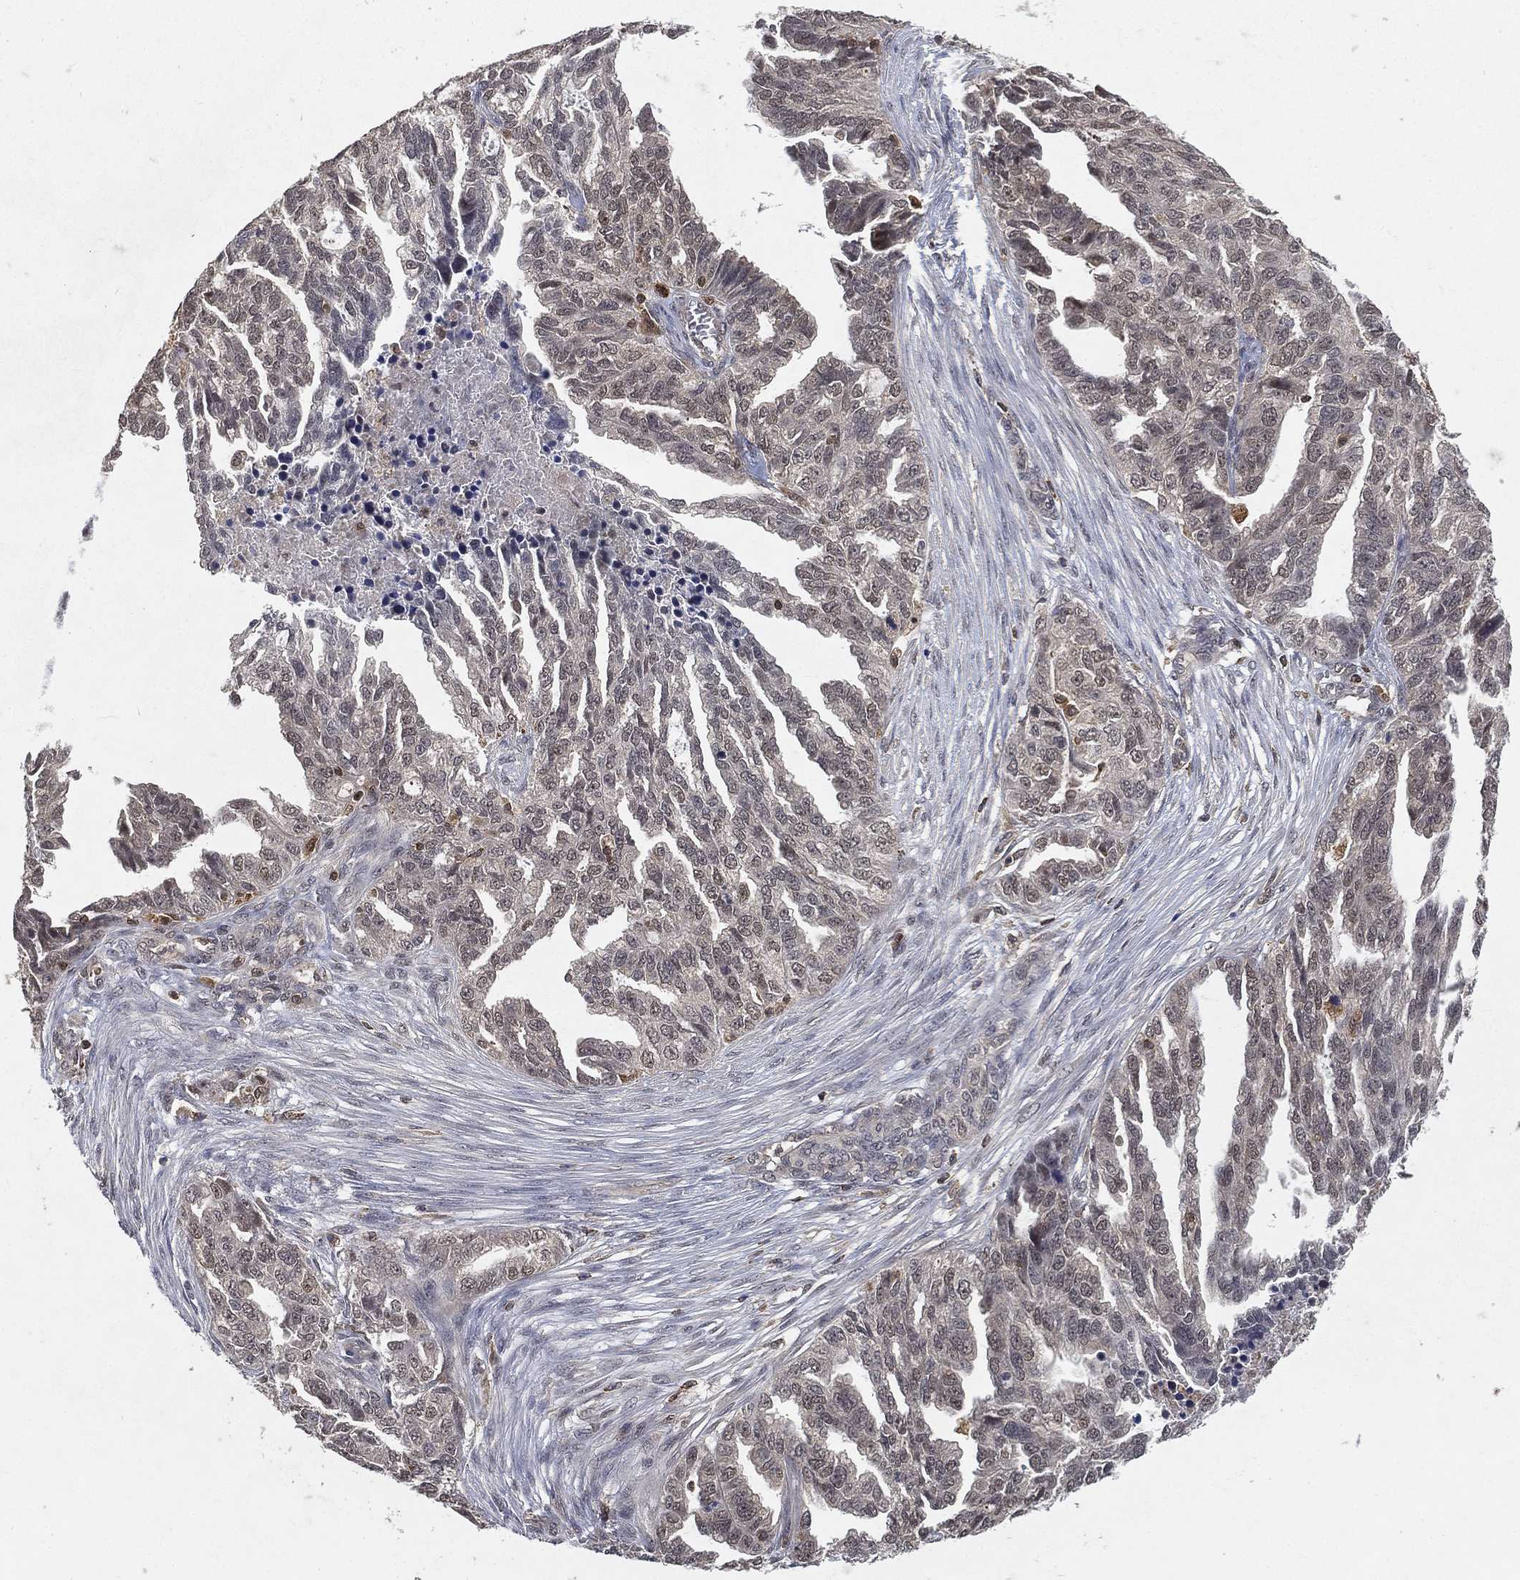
{"staining": {"intensity": "negative", "quantity": "none", "location": "none"}, "tissue": "ovarian cancer", "cell_type": "Tumor cells", "image_type": "cancer", "snomed": [{"axis": "morphology", "description": "Cystadenocarcinoma, serous, NOS"}, {"axis": "topography", "description": "Ovary"}], "caption": "Human ovarian serous cystadenocarcinoma stained for a protein using immunohistochemistry (IHC) exhibits no positivity in tumor cells.", "gene": "WDR26", "patient": {"sex": "female", "age": 51}}